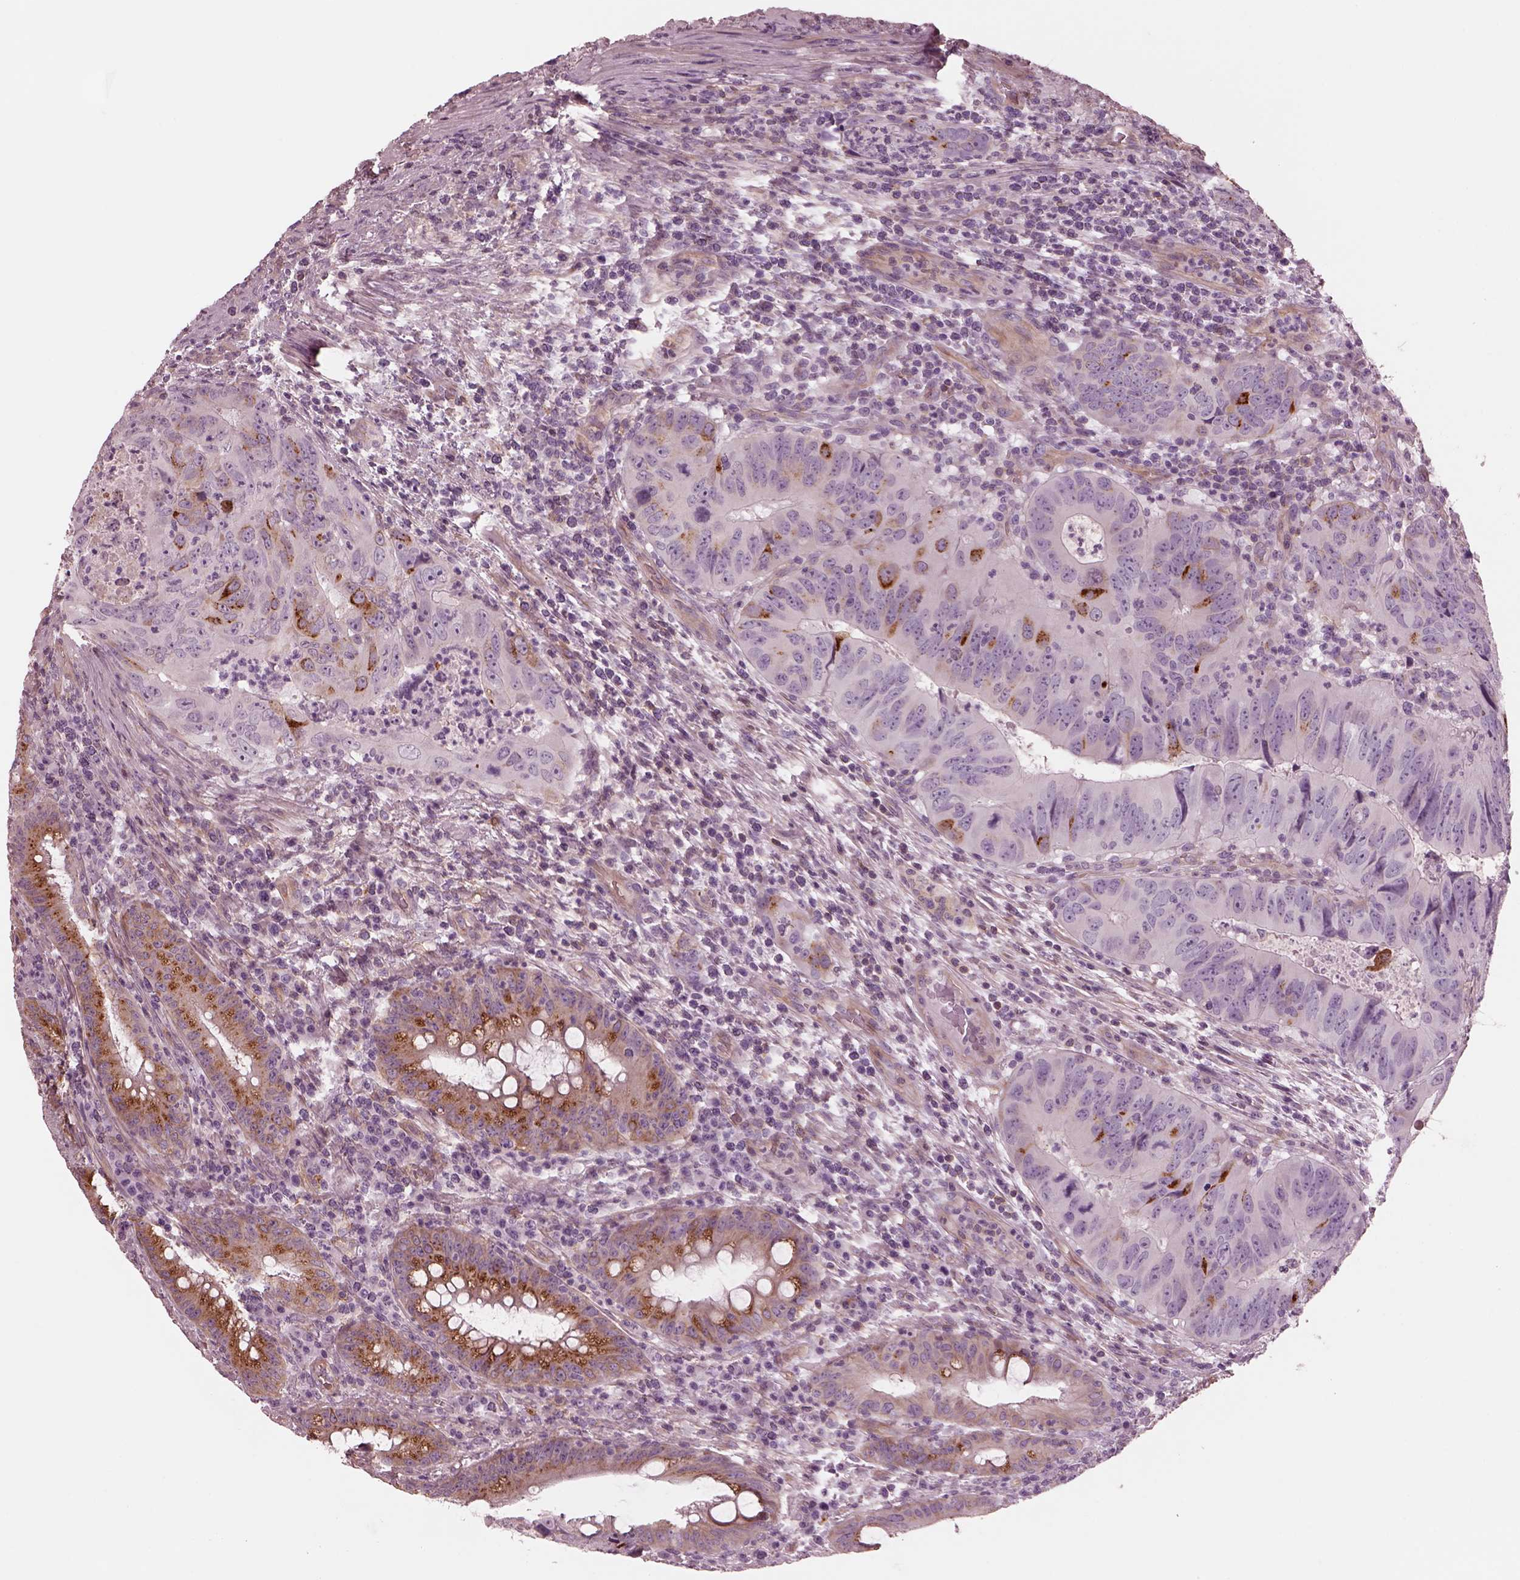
{"staining": {"intensity": "strong", "quantity": "<25%", "location": "cytoplasmic/membranous"}, "tissue": "colorectal cancer", "cell_type": "Tumor cells", "image_type": "cancer", "snomed": [{"axis": "morphology", "description": "Adenocarcinoma, NOS"}, {"axis": "topography", "description": "Colon"}], "caption": "An image showing strong cytoplasmic/membranous expression in approximately <25% of tumor cells in adenocarcinoma (colorectal), as visualized by brown immunohistochemical staining.", "gene": "ELAPOR1", "patient": {"sex": "male", "age": 79}}